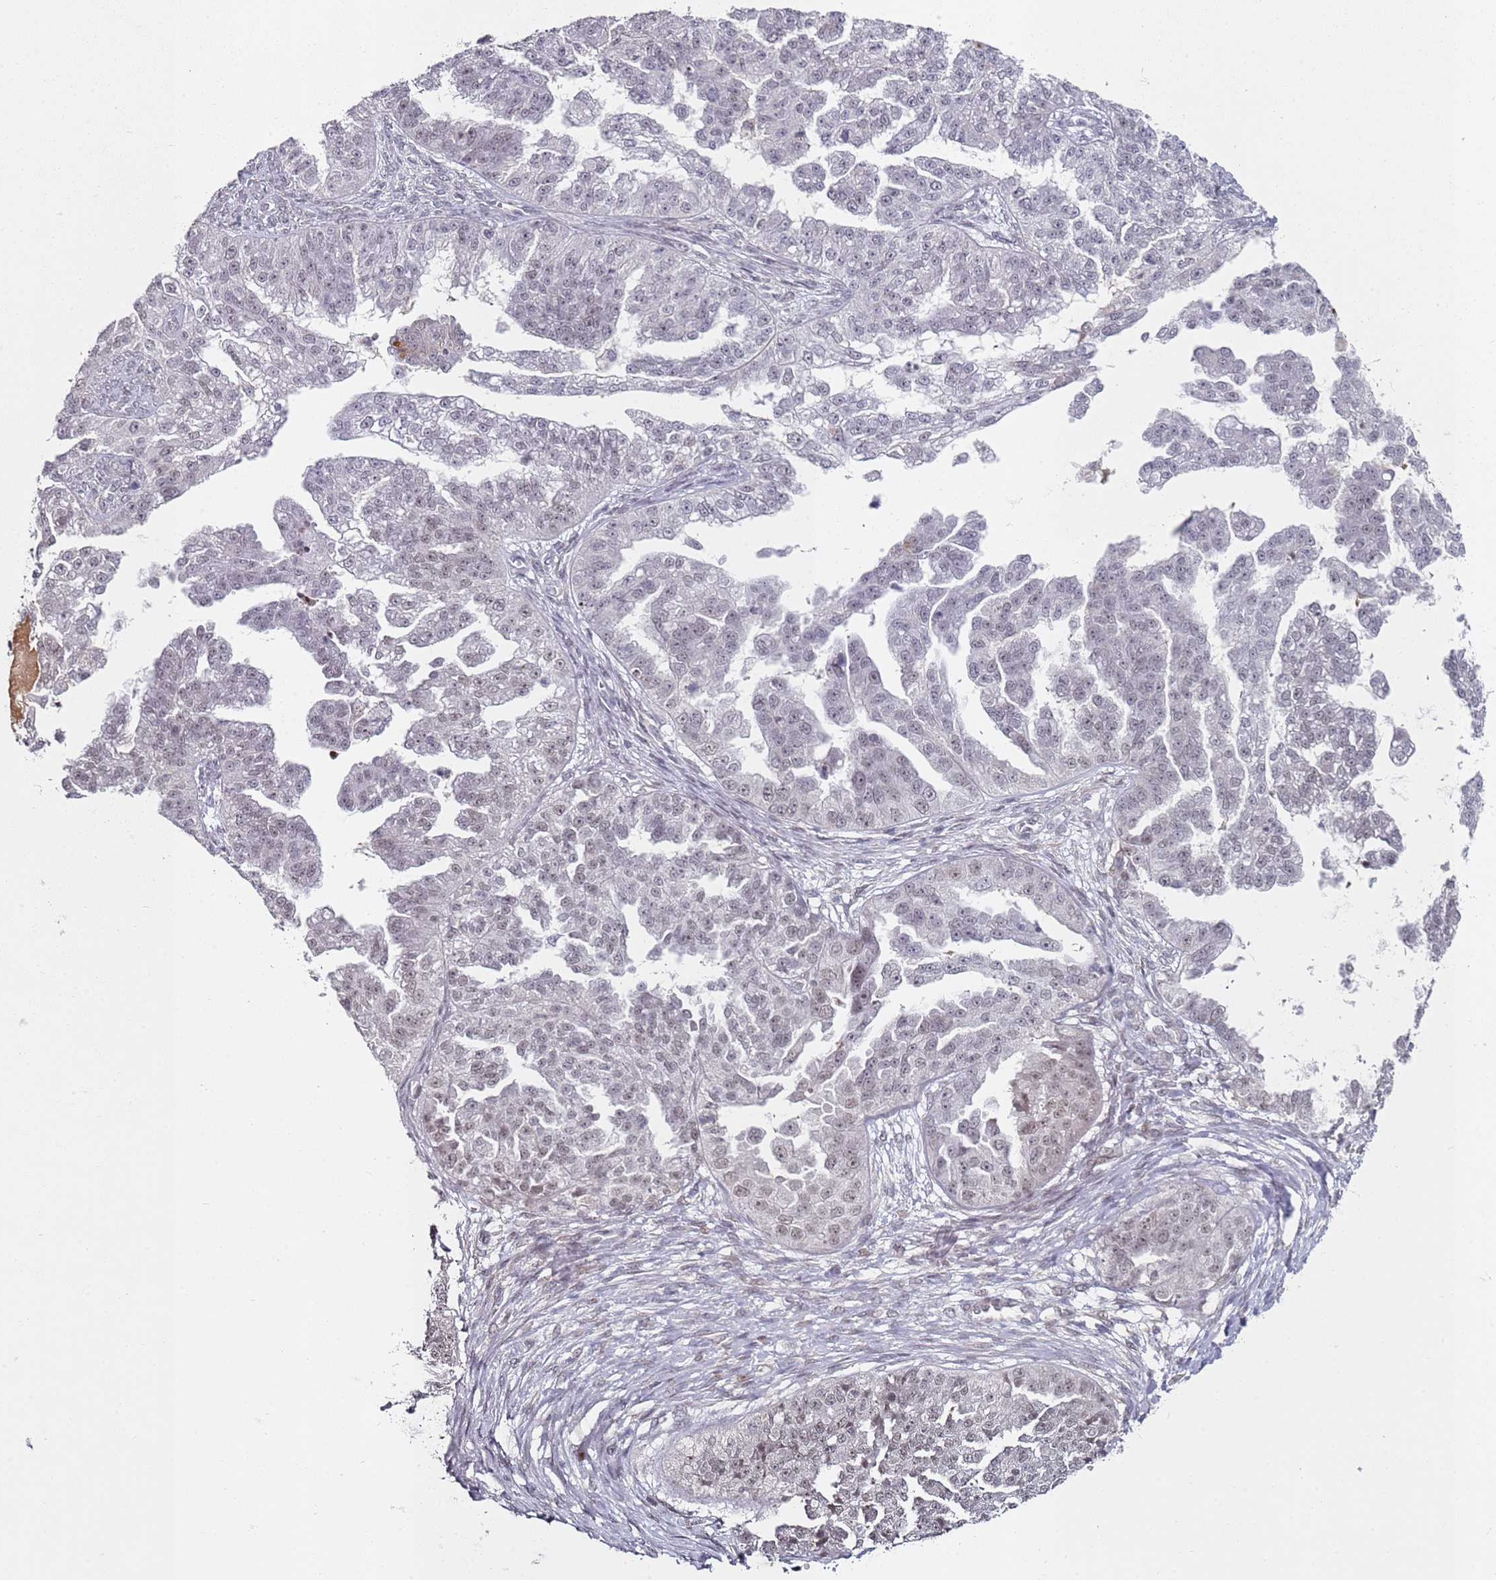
{"staining": {"intensity": "weak", "quantity": "25%-75%", "location": "nuclear"}, "tissue": "ovarian cancer", "cell_type": "Tumor cells", "image_type": "cancer", "snomed": [{"axis": "morphology", "description": "Cystadenocarcinoma, serous, NOS"}, {"axis": "topography", "description": "Ovary"}], "caption": "The photomicrograph demonstrates a brown stain indicating the presence of a protein in the nuclear of tumor cells in ovarian cancer (serous cystadenocarcinoma).", "gene": "ATF6B", "patient": {"sex": "female", "age": 58}}